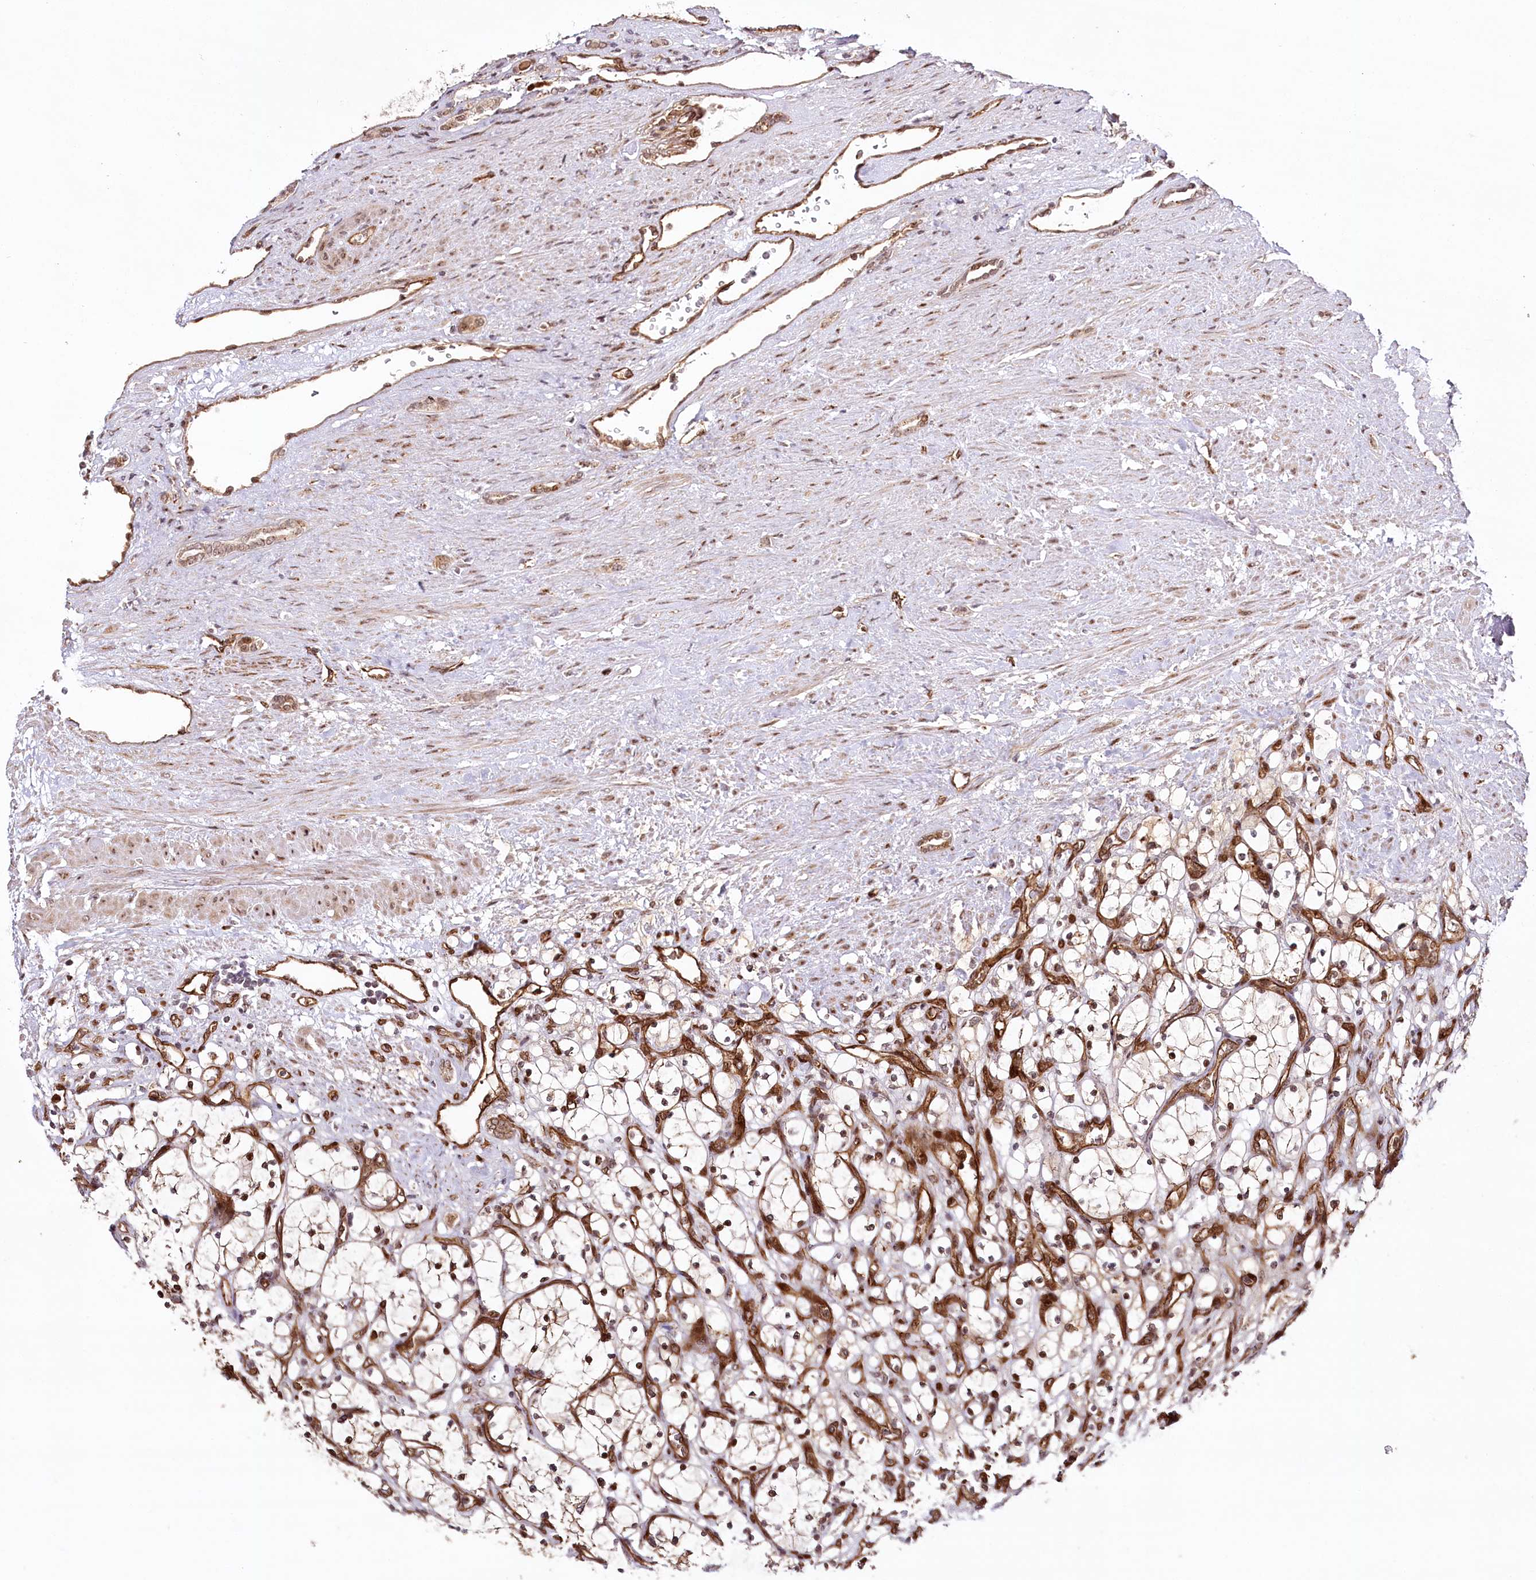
{"staining": {"intensity": "negative", "quantity": "none", "location": "none"}, "tissue": "renal cancer", "cell_type": "Tumor cells", "image_type": "cancer", "snomed": [{"axis": "morphology", "description": "Adenocarcinoma, NOS"}, {"axis": "topography", "description": "Kidney"}], "caption": "Tumor cells are negative for brown protein staining in renal cancer (adenocarcinoma).", "gene": "COPG1", "patient": {"sex": "female", "age": 69}}